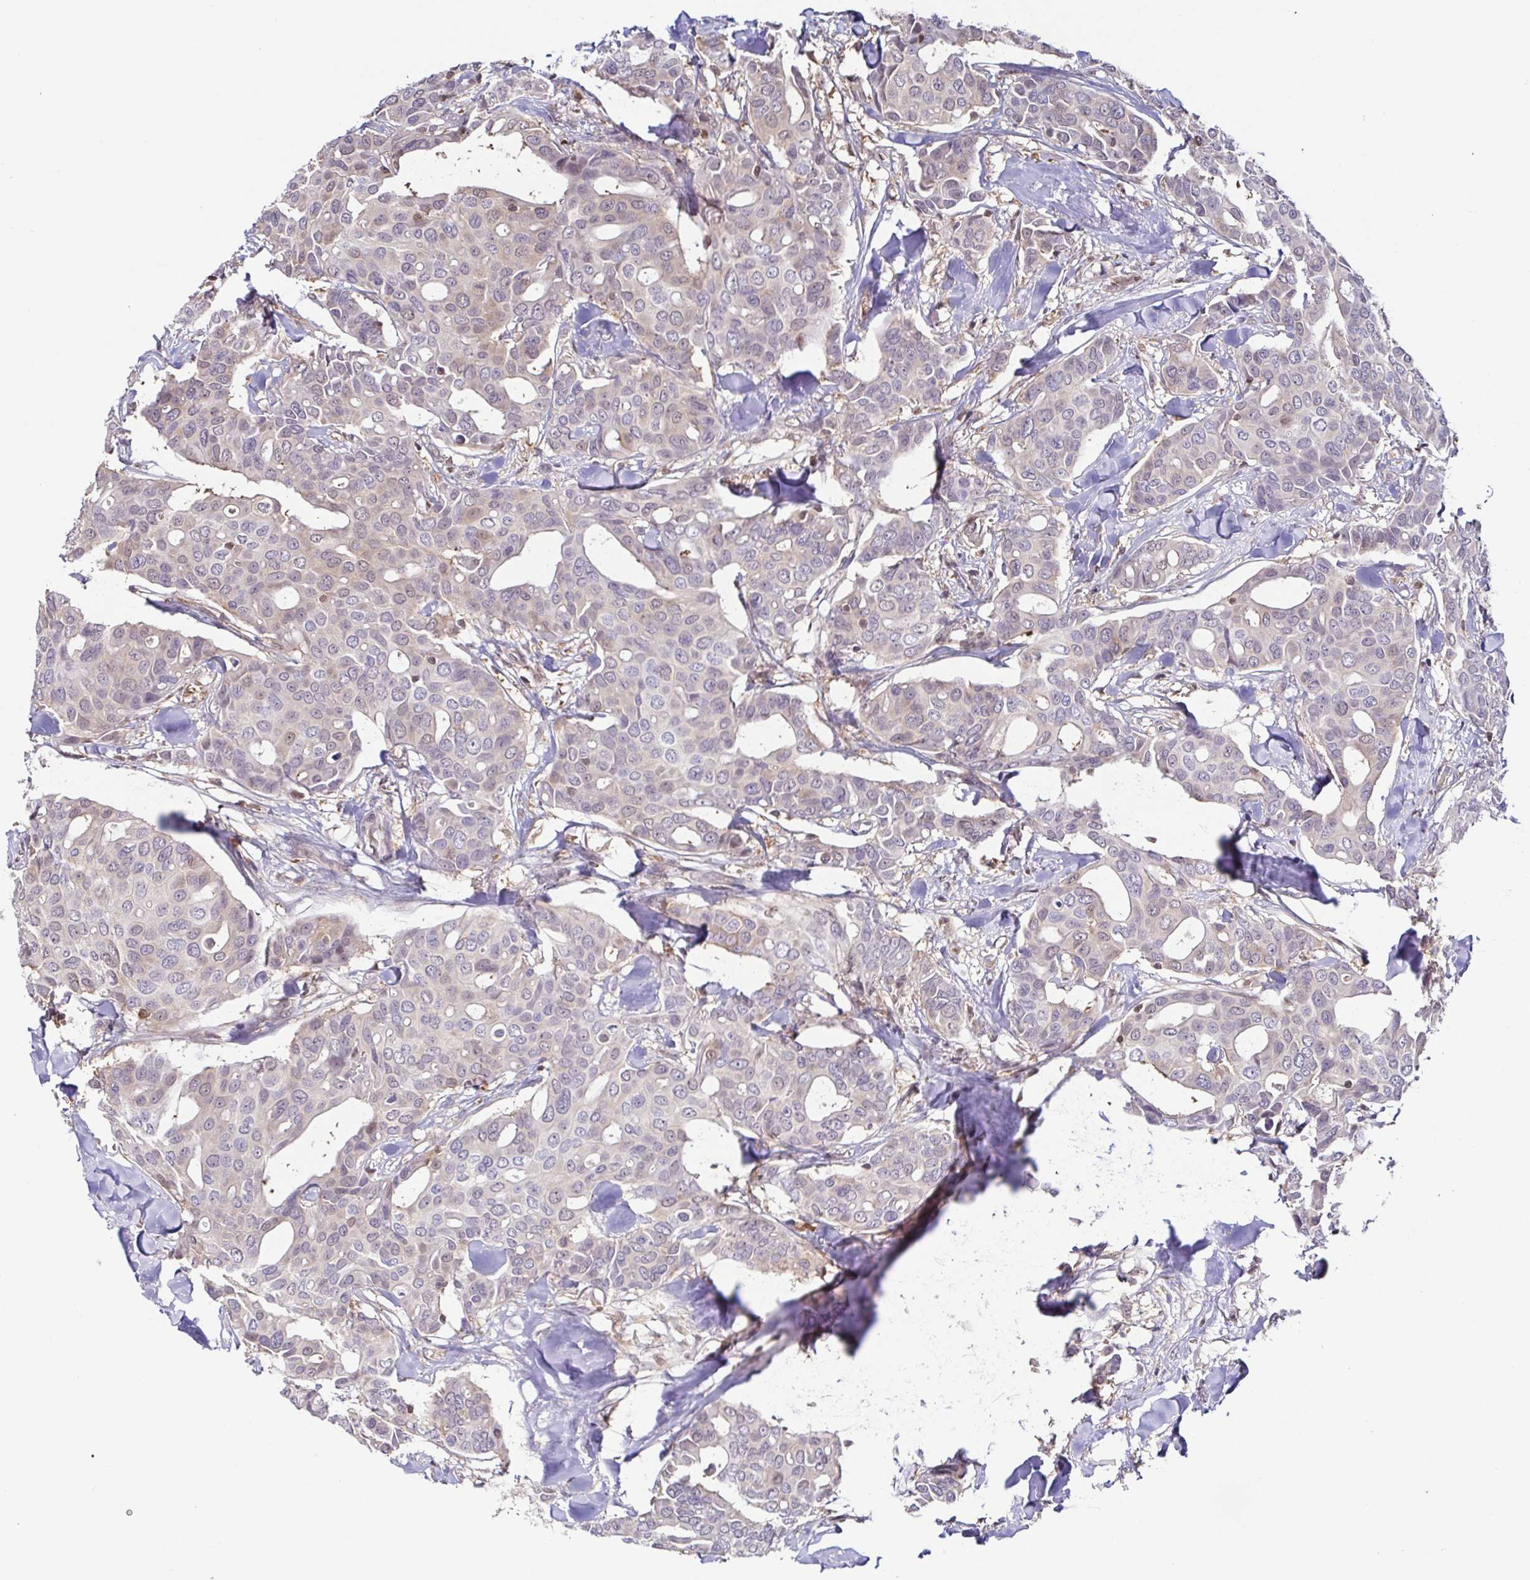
{"staining": {"intensity": "weak", "quantity": "<25%", "location": "nuclear"}, "tissue": "breast cancer", "cell_type": "Tumor cells", "image_type": "cancer", "snomed": [{"axis": "morphology", "description": "Duct carcinoma"}, {"axis": "topography", "description": "Breast"}], "caption": "DAB immunohistochemical staining of human breast cancer (invasive ductal carcinoma) shows no significant expression in tumor cells. (DAB IHC with hematoxylin counter stain).", "gene": "PSMB9", "patient": {"sex": "female", "age": 54}}